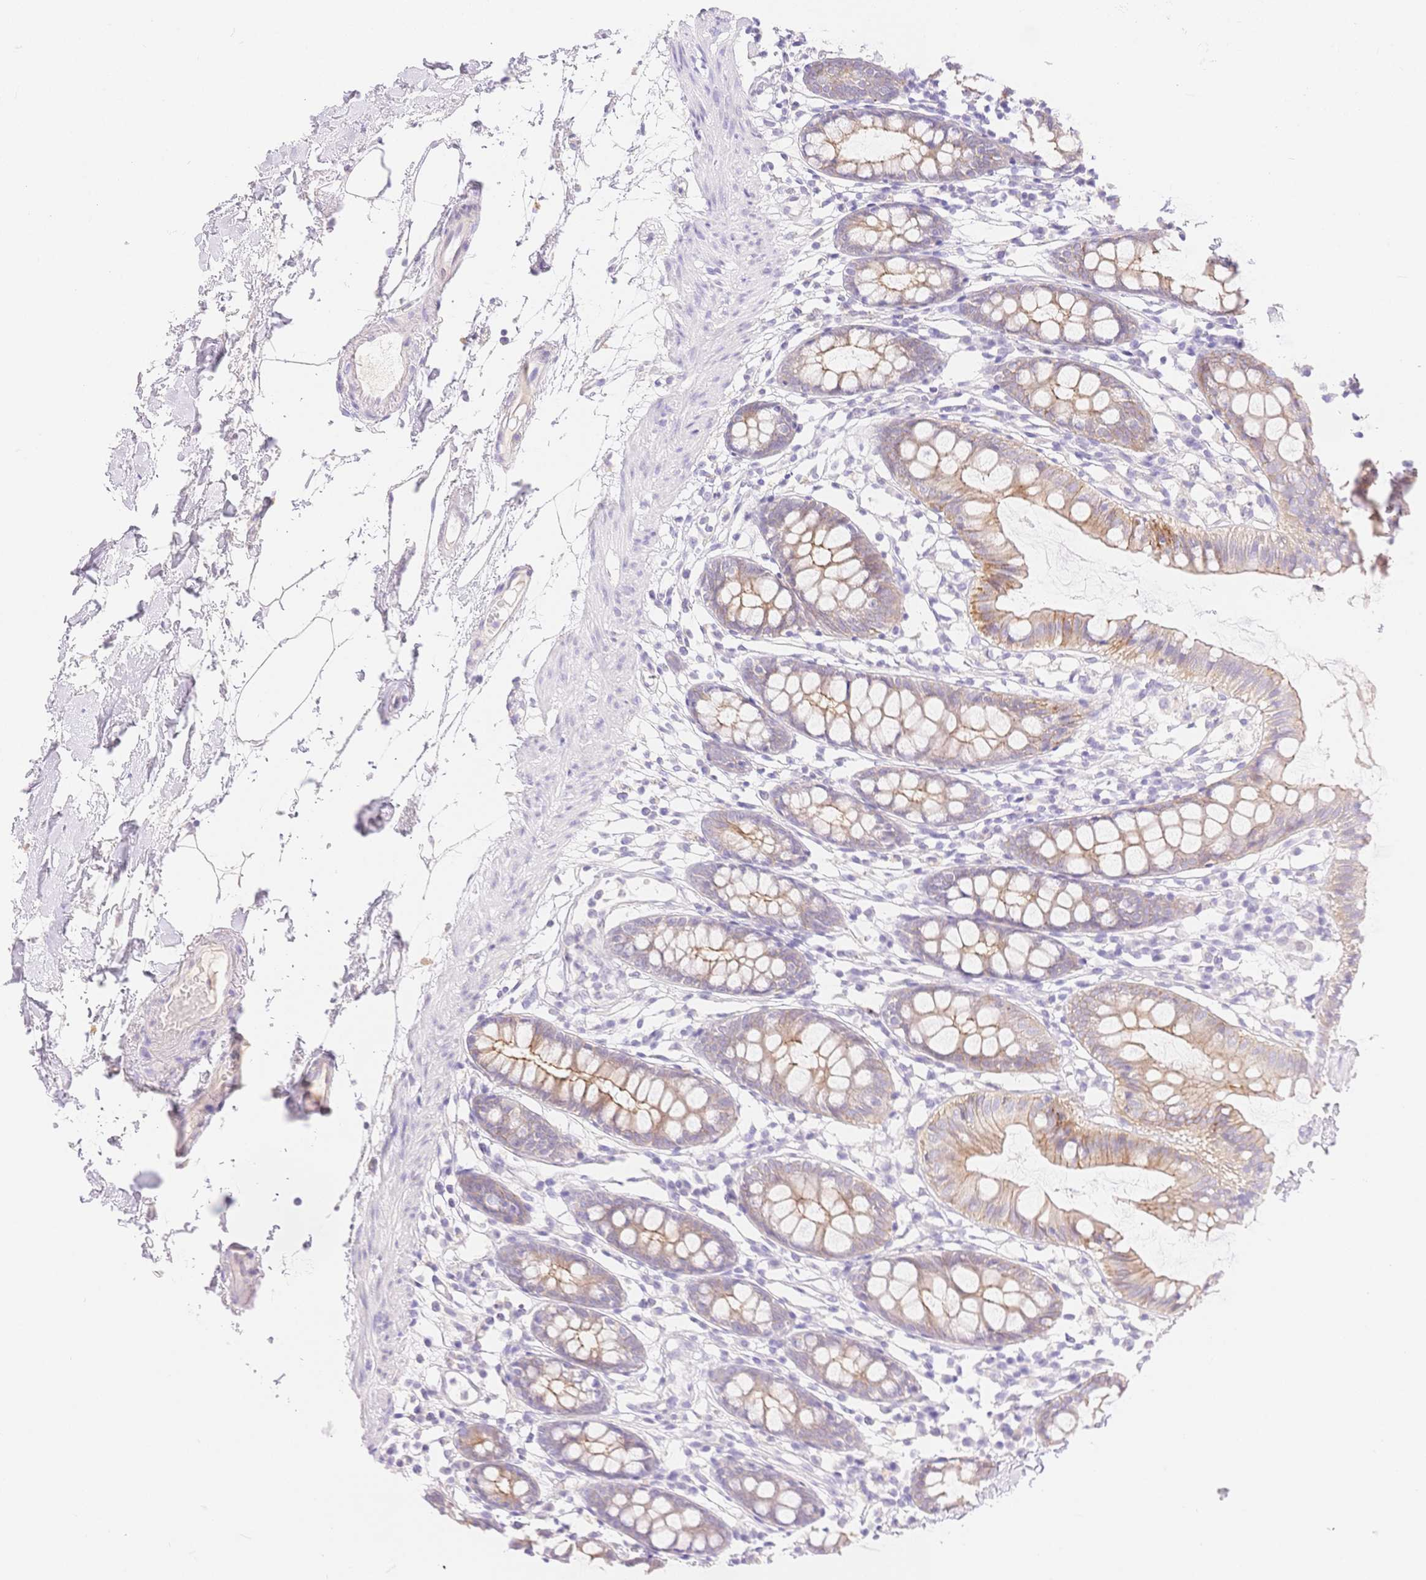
{"staining": {"intensity": "negative", "quantity": "none", "location": "none"}, "tissue": "colon", "cell_type": "Endothelial cells", "image_type": "normal", "snomed": [{"axis": "morphology", "description": "Normal tissue, NOS"}, {"axis": "topography", "description": "Colon"}], "caption": "This is an IHC image of unremarkable colon. There is no positivity in endothelial cells.", "gene": "WDR54", "patient": {"sex": "female", "age": 84}}